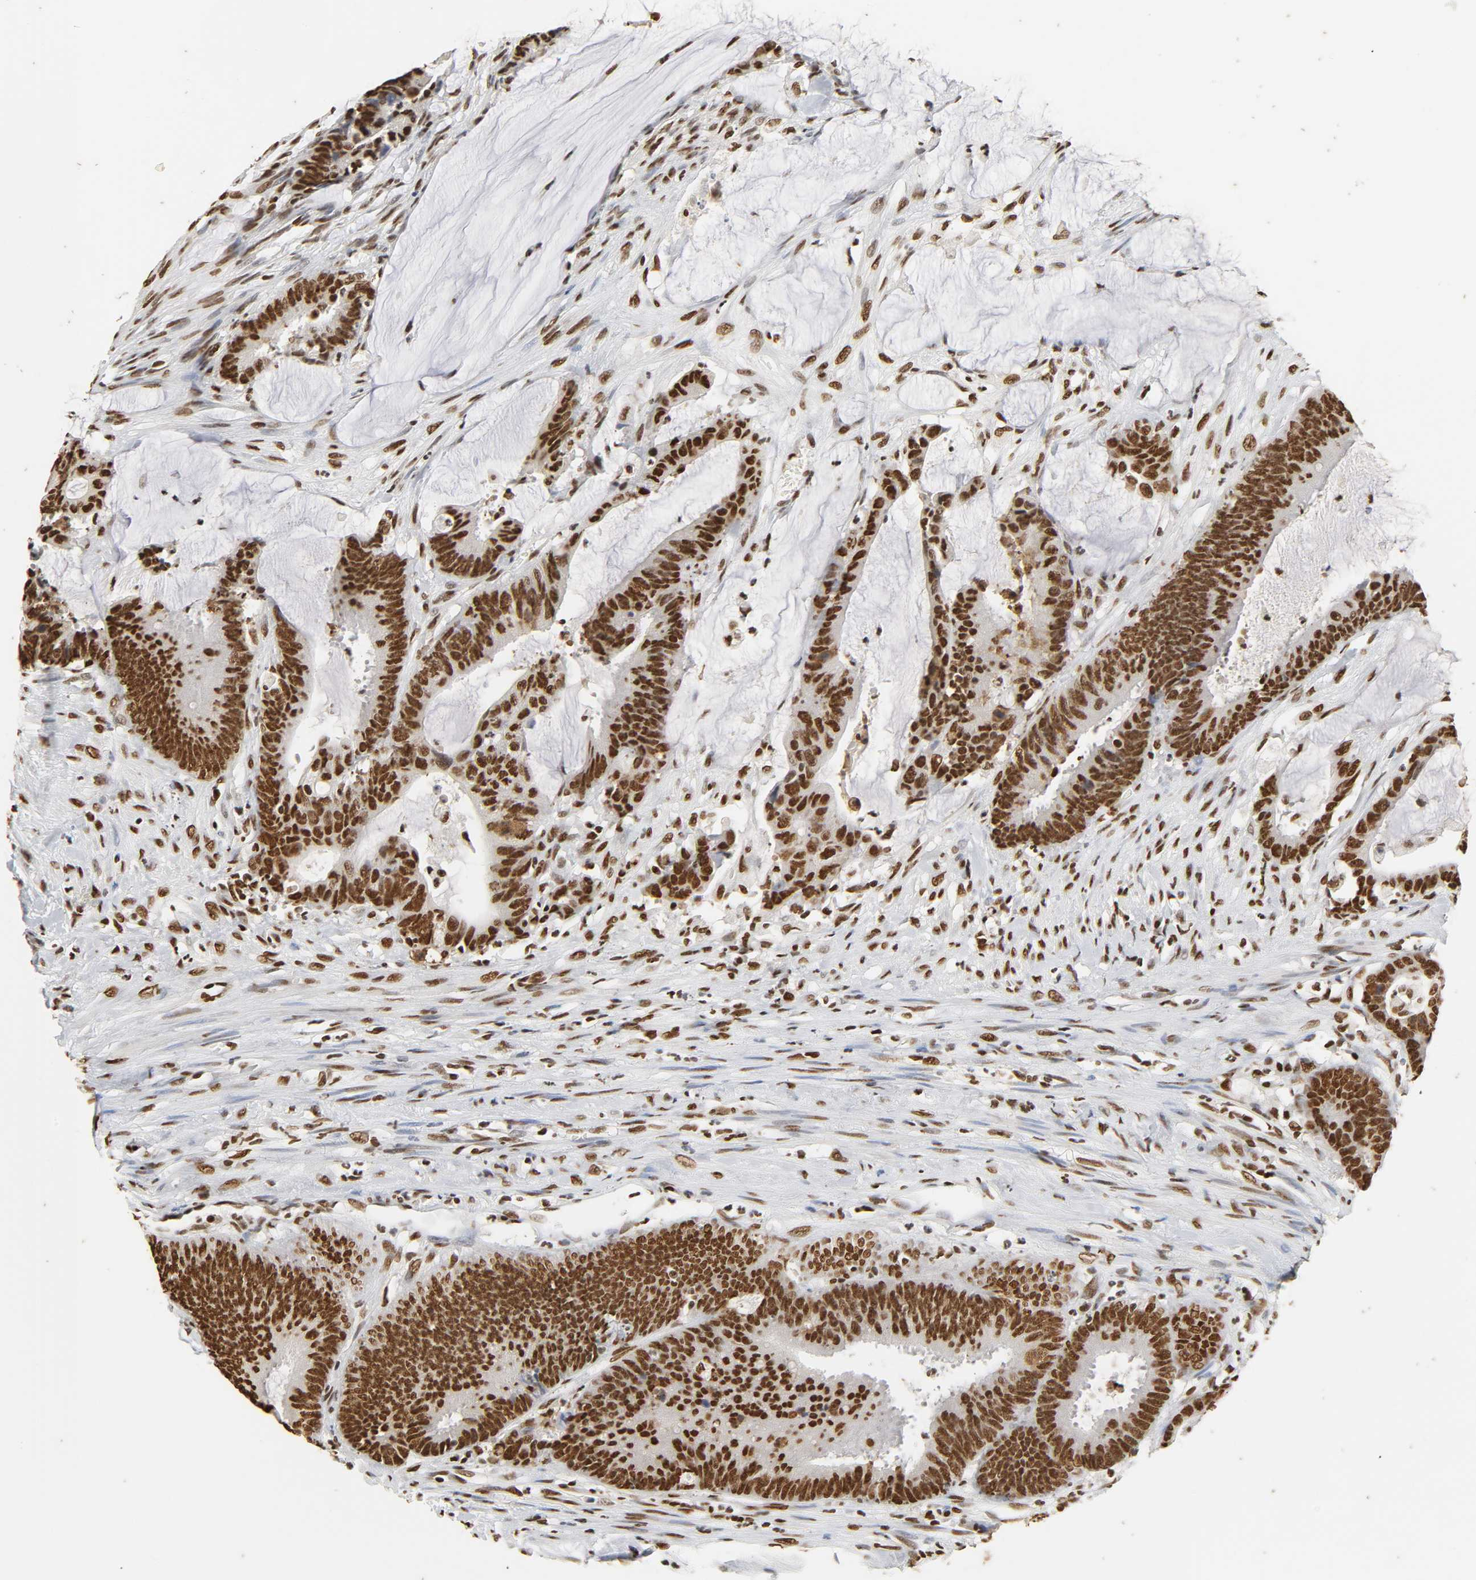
{"staining": {"intensity": "strong", "quantity": ">75%", "location": "nuclear"}, "tissue": "colorectal cancer", "cell_type": "Tumor cells", "image_type": "cancer", "snomed": [{"axis": "morphology", "description": "Adenocarcinoma, NOS"}, {"axis": "topography", "description": "Rectum"}], "caption": "Colorectal adenocarcinoma tissue displays strong nuclear staining in approximately >75% of tumor cells", "gene": "HNRNPC", "patient": {"sex": "female", "age": 66}}